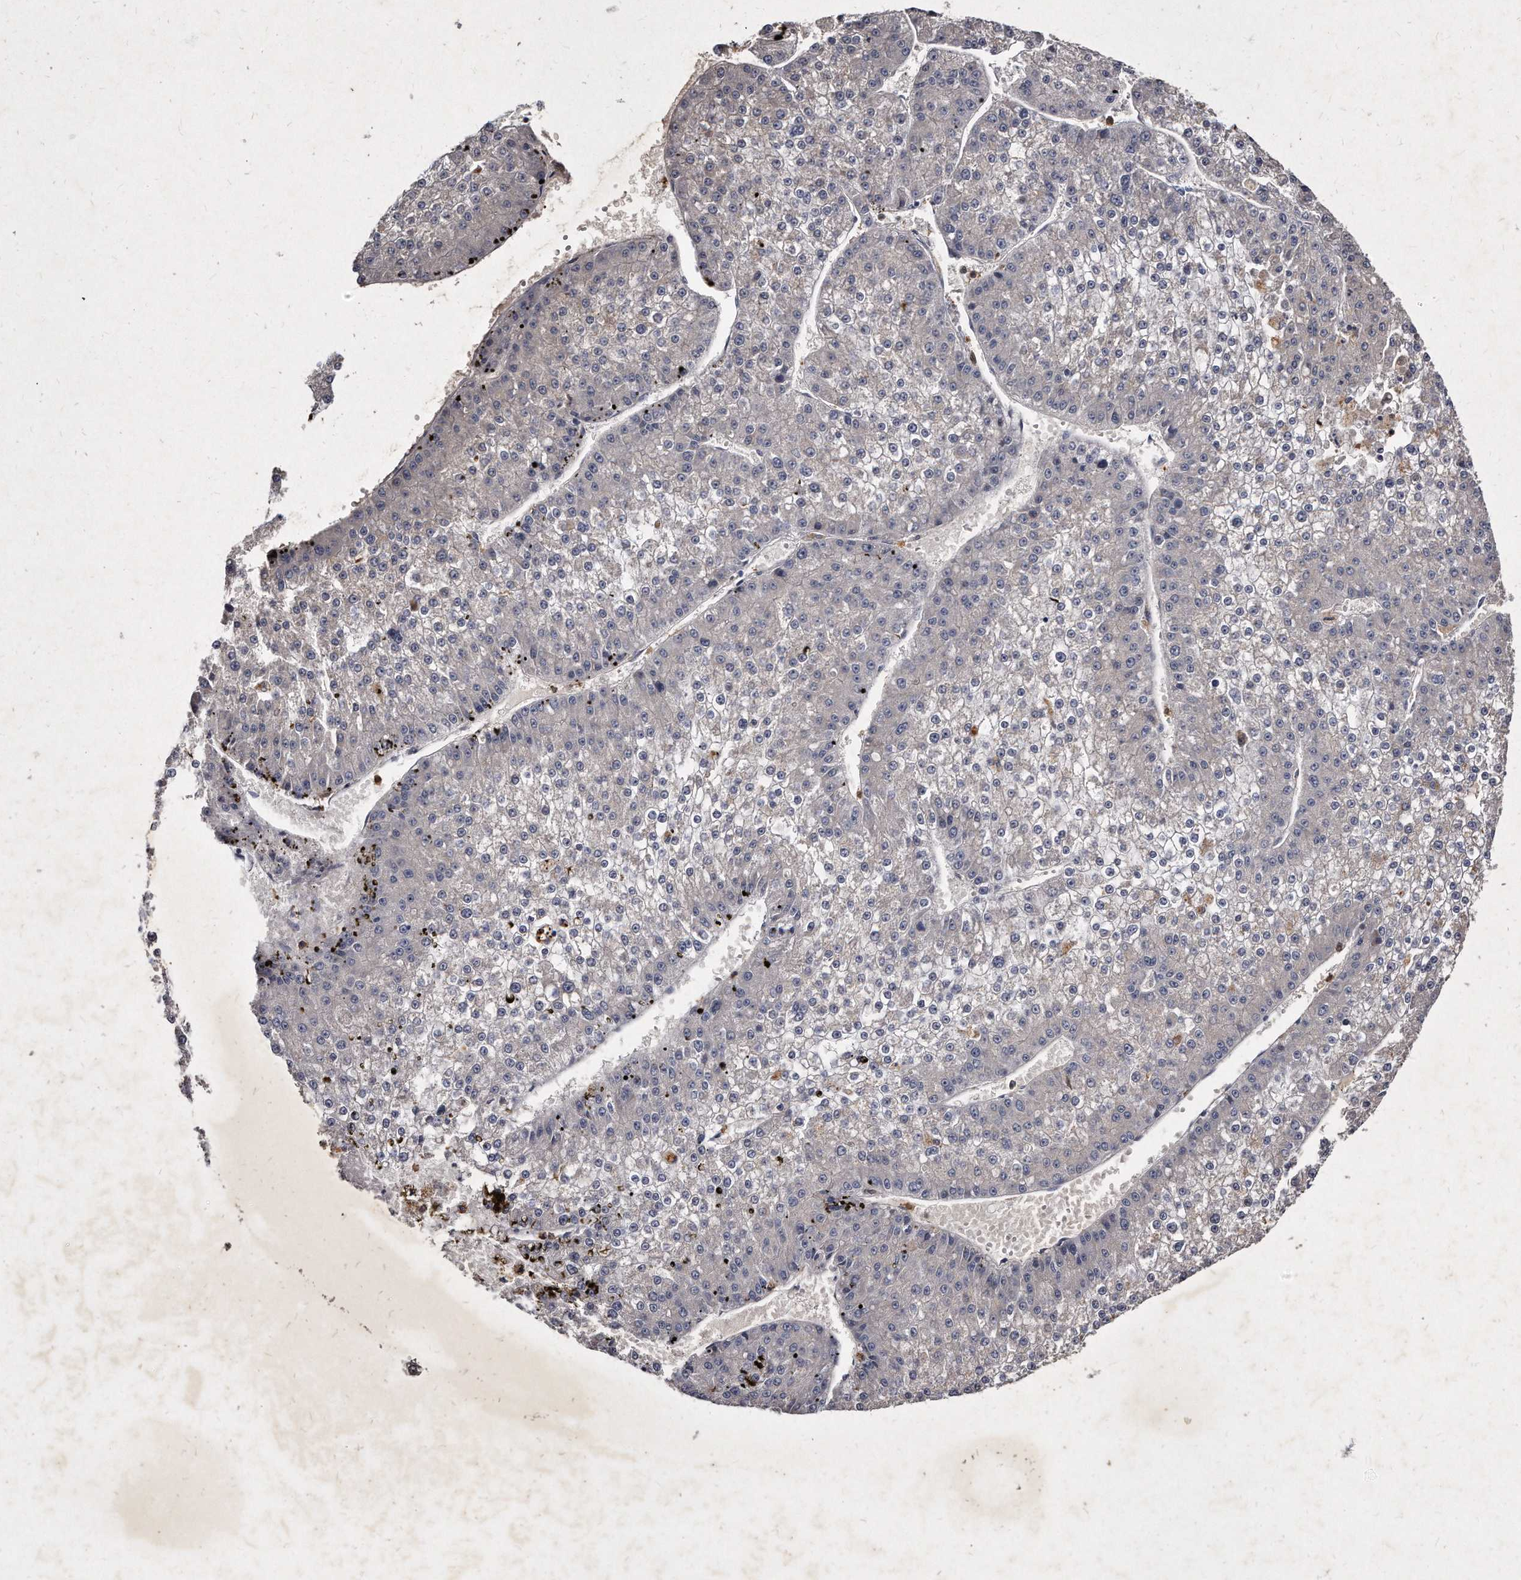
{"staining": {"intensity": "negative", "quantity": "none", "location": "none"}, "tissue": "liver cancer", "cell_type": "Tumor cells", "image_type": "cancer", "snomed": [{"axis": "morphology", "description": "Carcinoma, Hepatocellular, NOS"}, {"axis": "topography", "description": "Liver"}], "caption": "Protein analysis of liver cancer (hepatocellular carcinoma) demonstrates no significant positivity in tumor cells. (Stains: DAB immunohistochemistry (IHC) with hematoxylin counter stain, Microscopy: brightfield microscopy at high magnification).", "gene": "KLHDC3", "patient": {"sex": "female", "age": 73}}